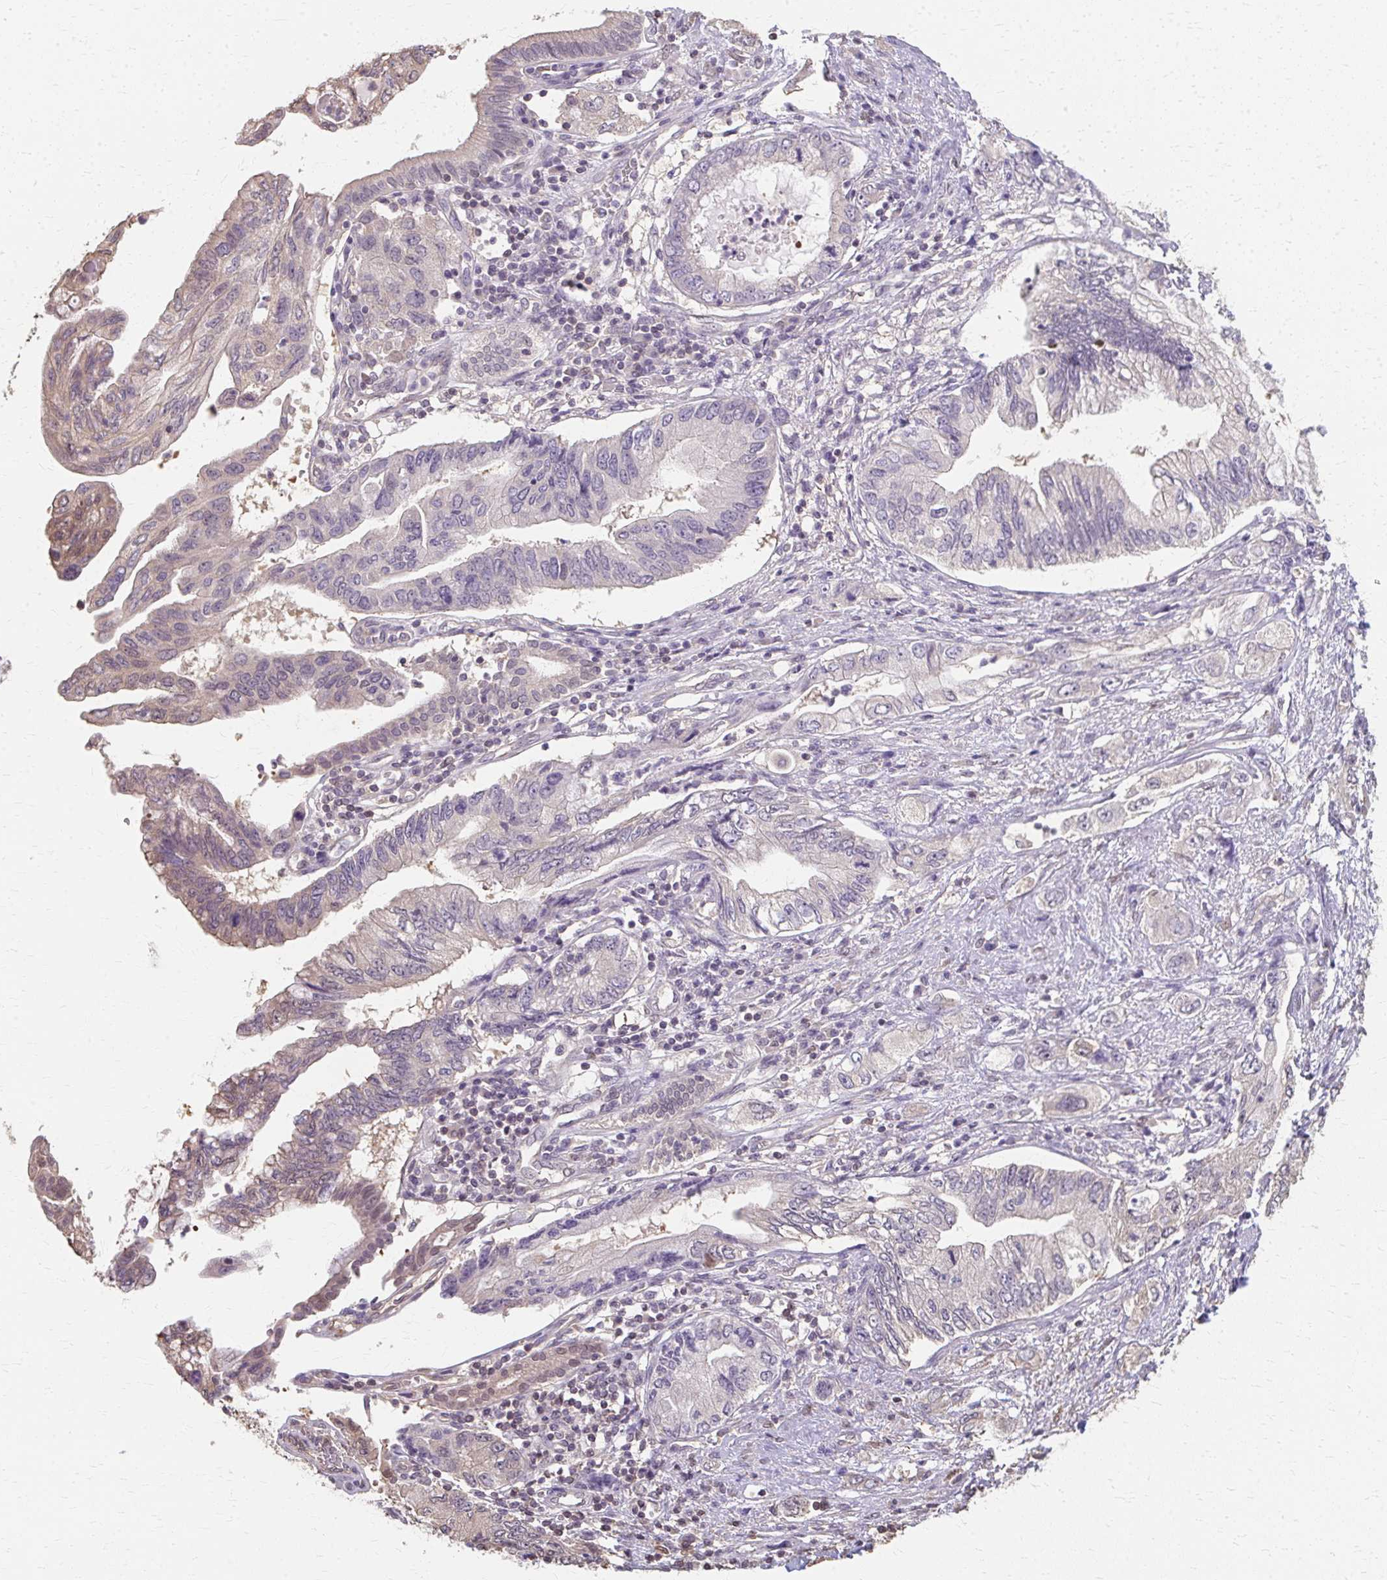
{"staining": {"intensity": "weak", "quantity": "25%-75%", "location": "cytoplasmic/membranous"}, "tissue": "pancreatic cancer", "cell_type": "Tumor cells", "image_type": "cancer", "snomed": [{"axis": "morphology", "description": "Adenocarcinoma, NOS"}, {"axis": "topography", "description": "Pancreas"}], "caption": "This is a histology image of IHC staining of adenocarcinoma (pancreatic), which shows weak expression in the cytoplasmic/membranous of tumor cells.", "gene": "RABGAP1L", "patient": {"sex": "female", "age": 73}}